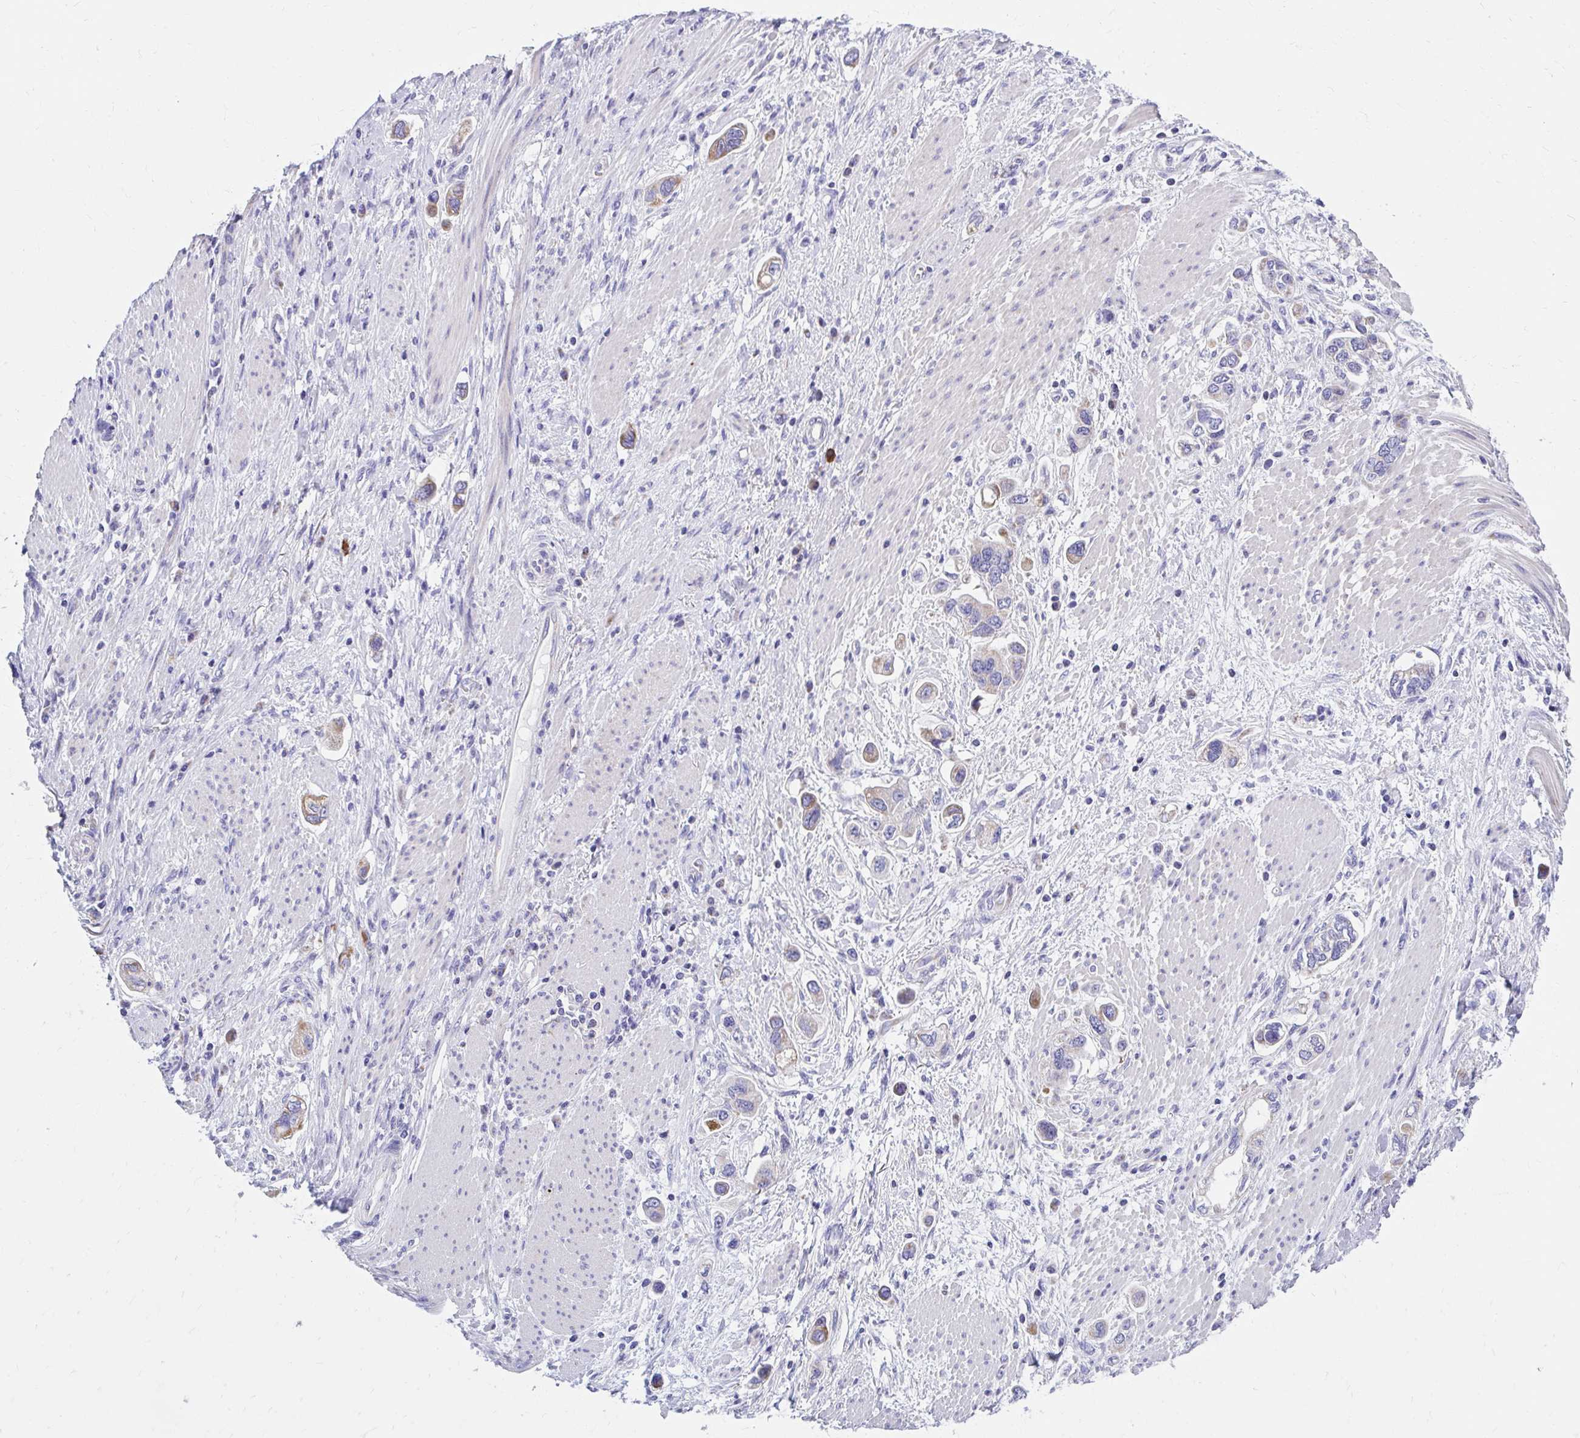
{"staining": {"intensity": "moderate", "quantity": "<25%", "location": "cytoplasmic/membranous"}, "tissue": "stomach cancer", "cell_type": "Tumor cells", "image_type": "cancer", "snomed": [{"axis": "morphology", "description": "Adenocarcinoma, NOS"}, {"axis": "topography", "description": "Stomach, lower"}], "caption": "Stomach cancer (adenocarcinoma) stained with immunohistochemistry exhibits moderate cytoplasmic/membranous staining in approximately <25% of tumor cells.", "gene": "IL37", "patient": {"sex": "female", "age": 93}}